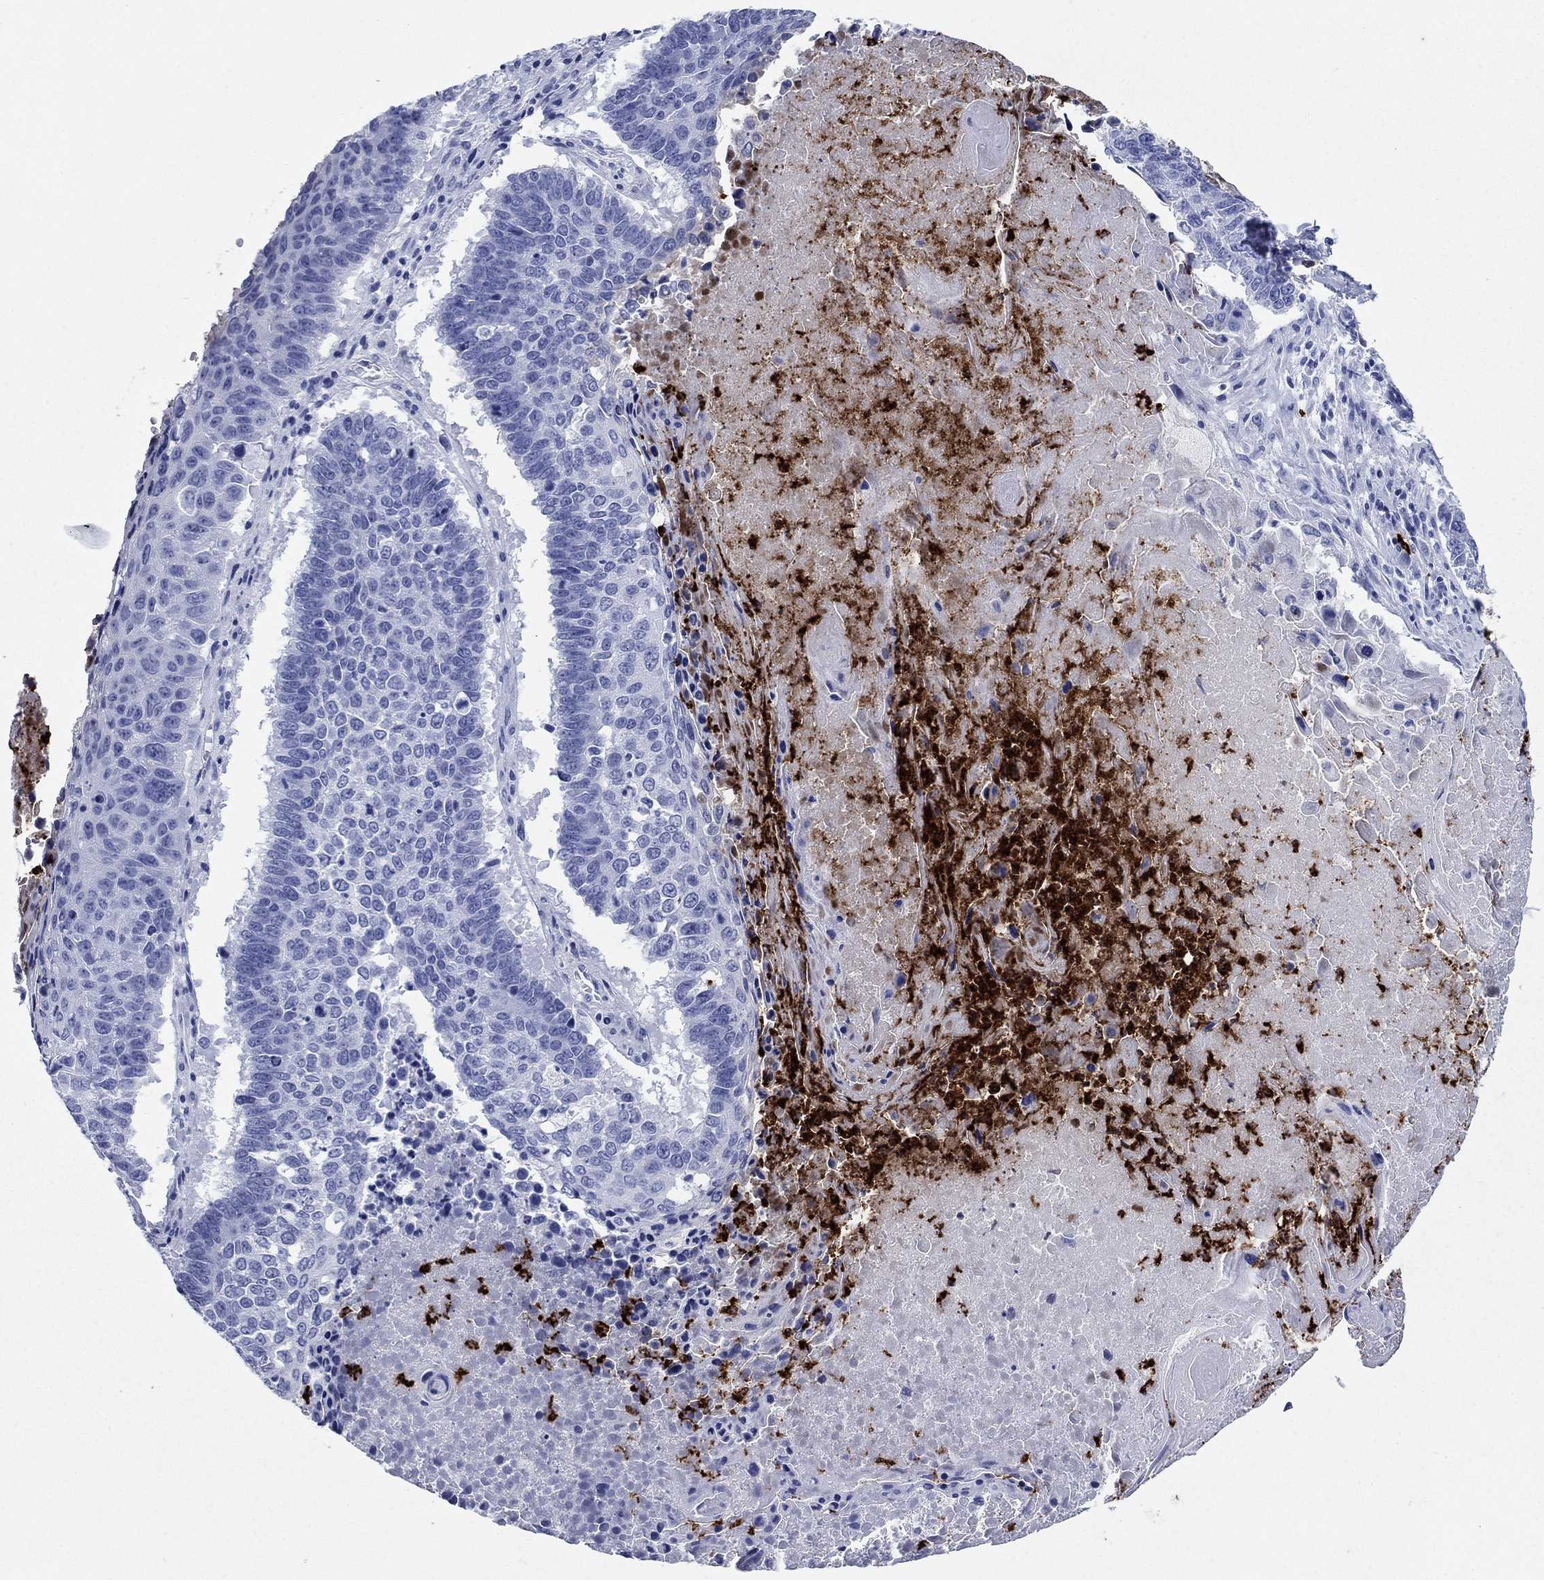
{"staining": {"intensity": "negative", "quantity": "none", "location": "none"}, "tissue": "lung cancer", "cell_type": "Tumor cells", "image_type": "cancer", "snomed": [{"axis": "morphology", "description": "Squamous cell carcinoma, NOS"}, {"axis": "topography", "description": "Lung"}], "caption": "A high-resolution histopathology image shows immunohistochemistry staining of squamous cell carcinoma (lung), which shows no significant expression in tumor cells. (DAB (3,3'-diaminobenzidine) immunohistochemistry, high magnification).", "gene": "AZU1", "patient": {"sex": "male", "age": 73}}